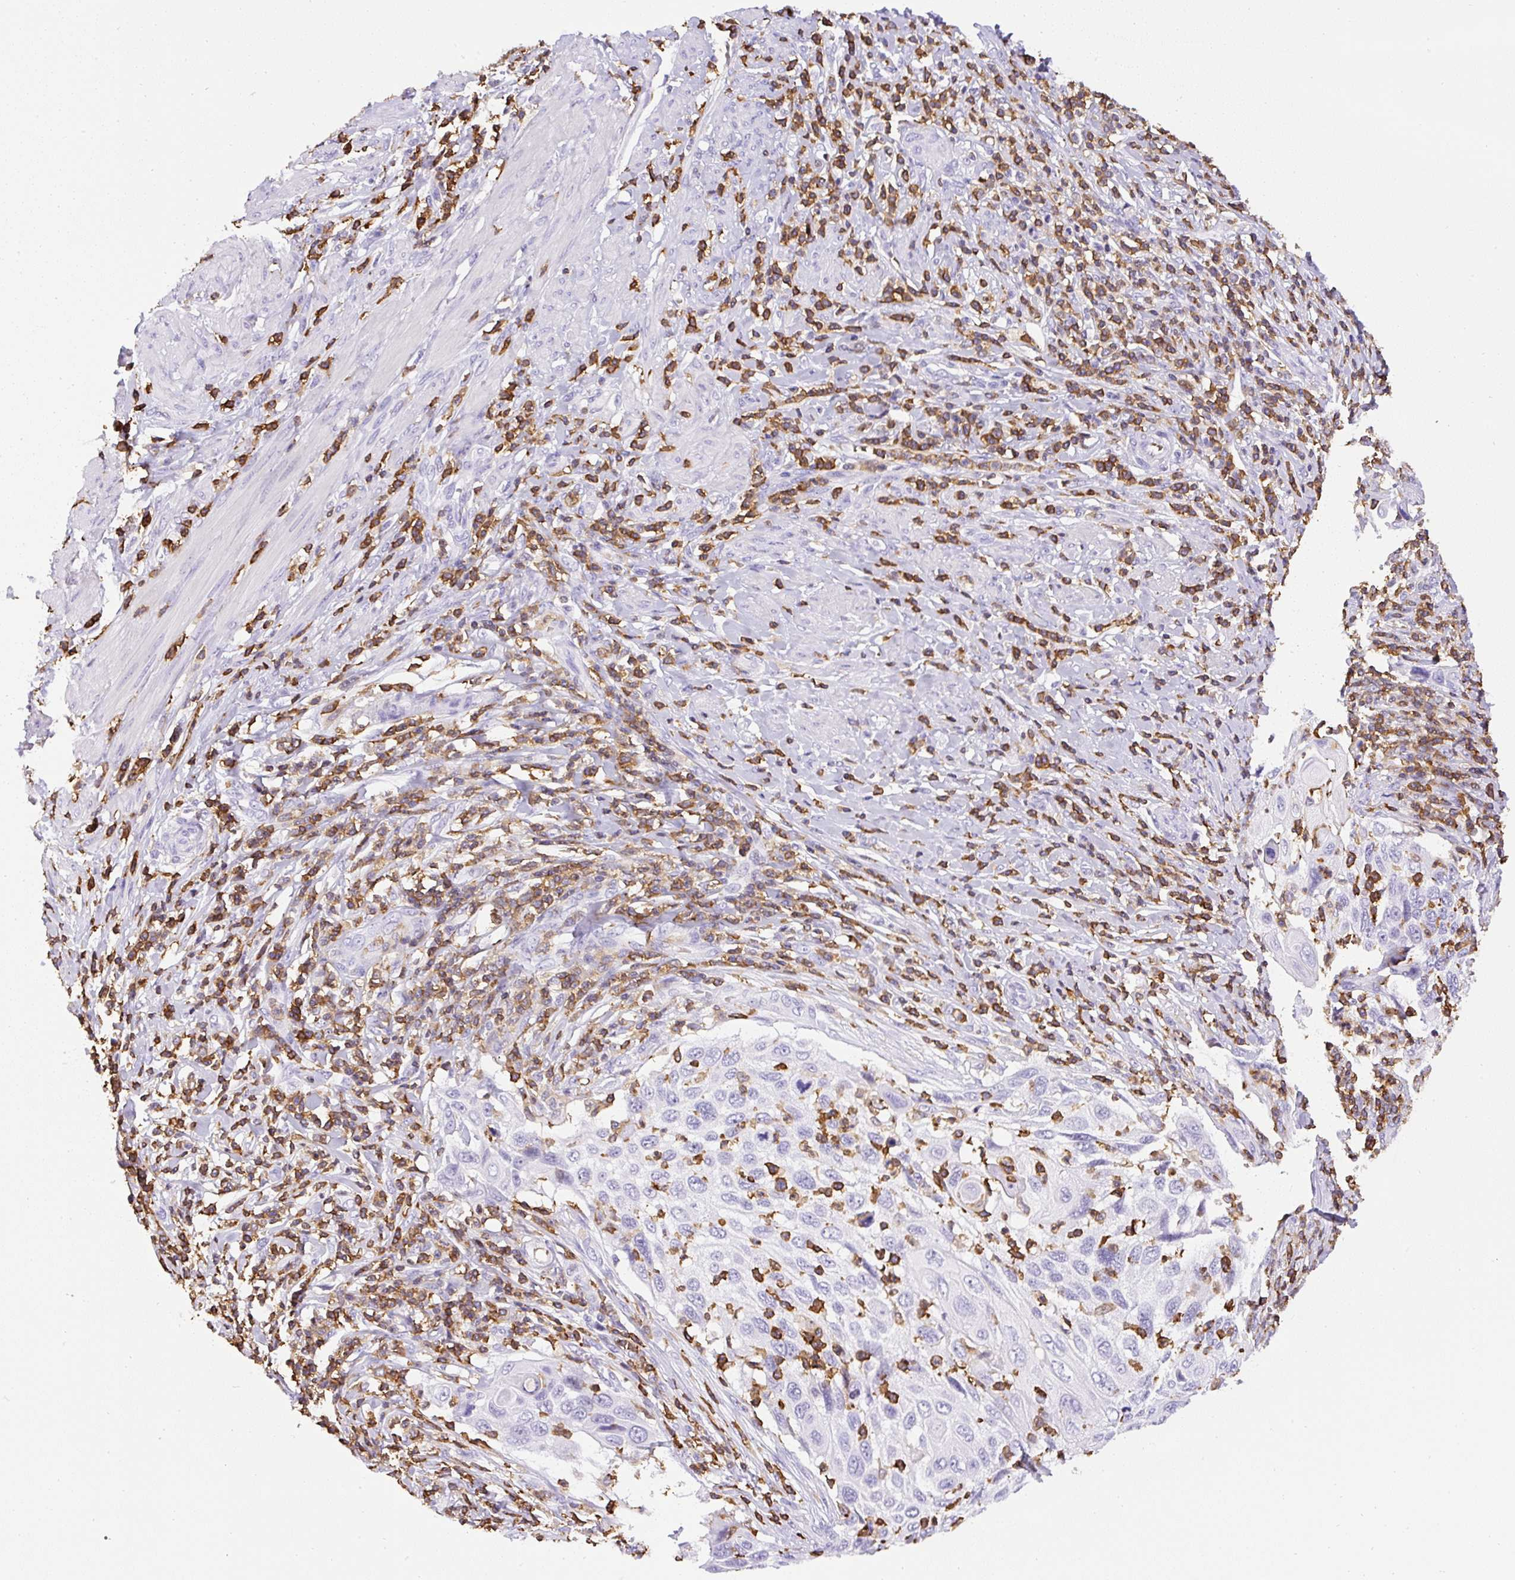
{"staining": {"intensity": "negative", "quantity": "none", "location": "none"}, "tissue": "cervical cancer", "cell_type": "Tumor cells", "image_type": "cancer", "snomed": [{"axis": "morphology", "description": "Squamous cell carcinoma, NOS"}, {"axis": "topography", "description": "Cervix"}], "caption": "Tumor cells show no significant positivity in squamous cell carcinoma (cervical).", "gene": "FAM228B", "patient": {"sex": "female", "age": 70}}